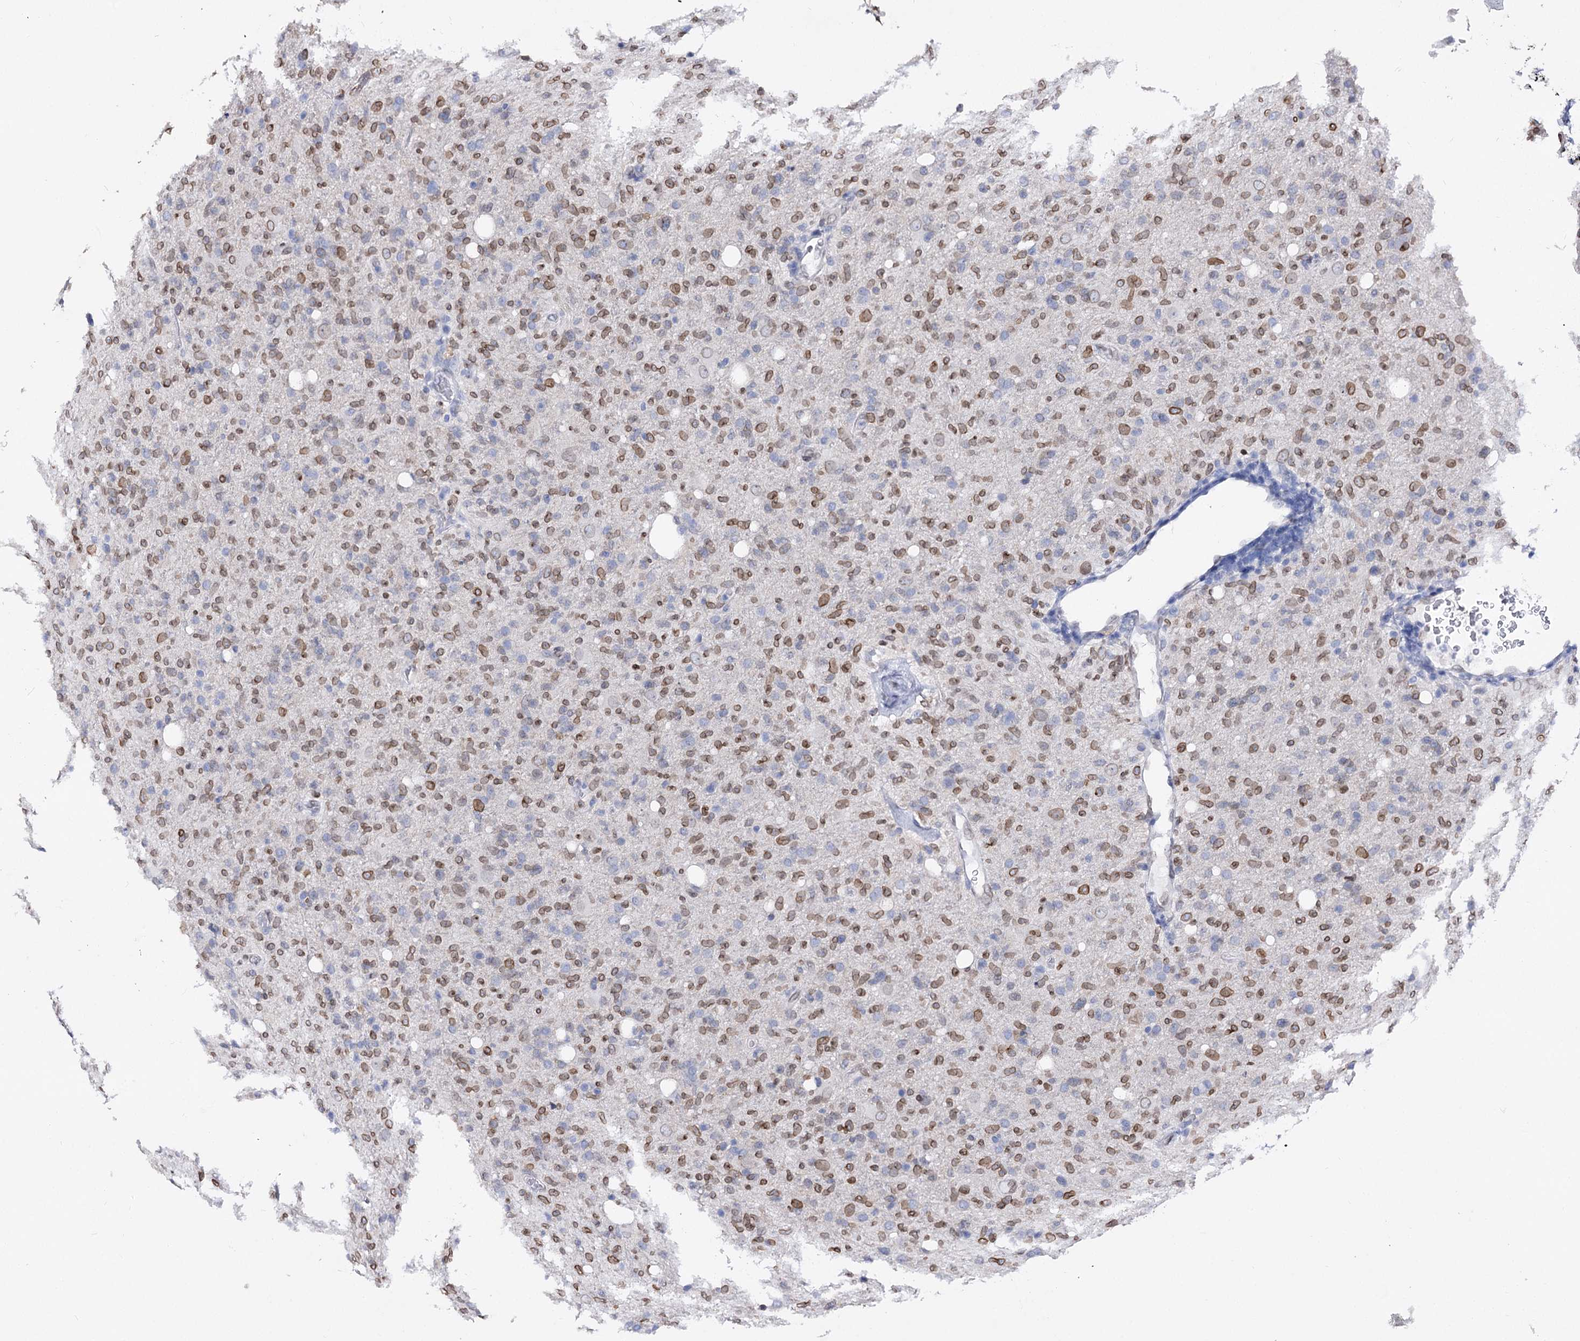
{"staining": {"intensity": "moderate", "quantity": "25%-75%", "location": "cytoplasmic/membranous,nuclear"}, "tissue": "glioma", "cell_type": "Tumor cells", "image_type": "cancer", "snomed": [{"axis": "morphology", "description": "Glioma, malignant, High grade"}, {"axis": "topography", "description": "Brain"}], "caption": "A medium amount of moderate cytoplasmic/membranous and nuclear staining is seen in approximately 25%-75% of tumor cells in malignant high-grade glioma tissue. (DAB IHC with brightfield microscopy, high magnification).", "gene": "TMEM201", "patient": {"sex": "female", "age": 57}}